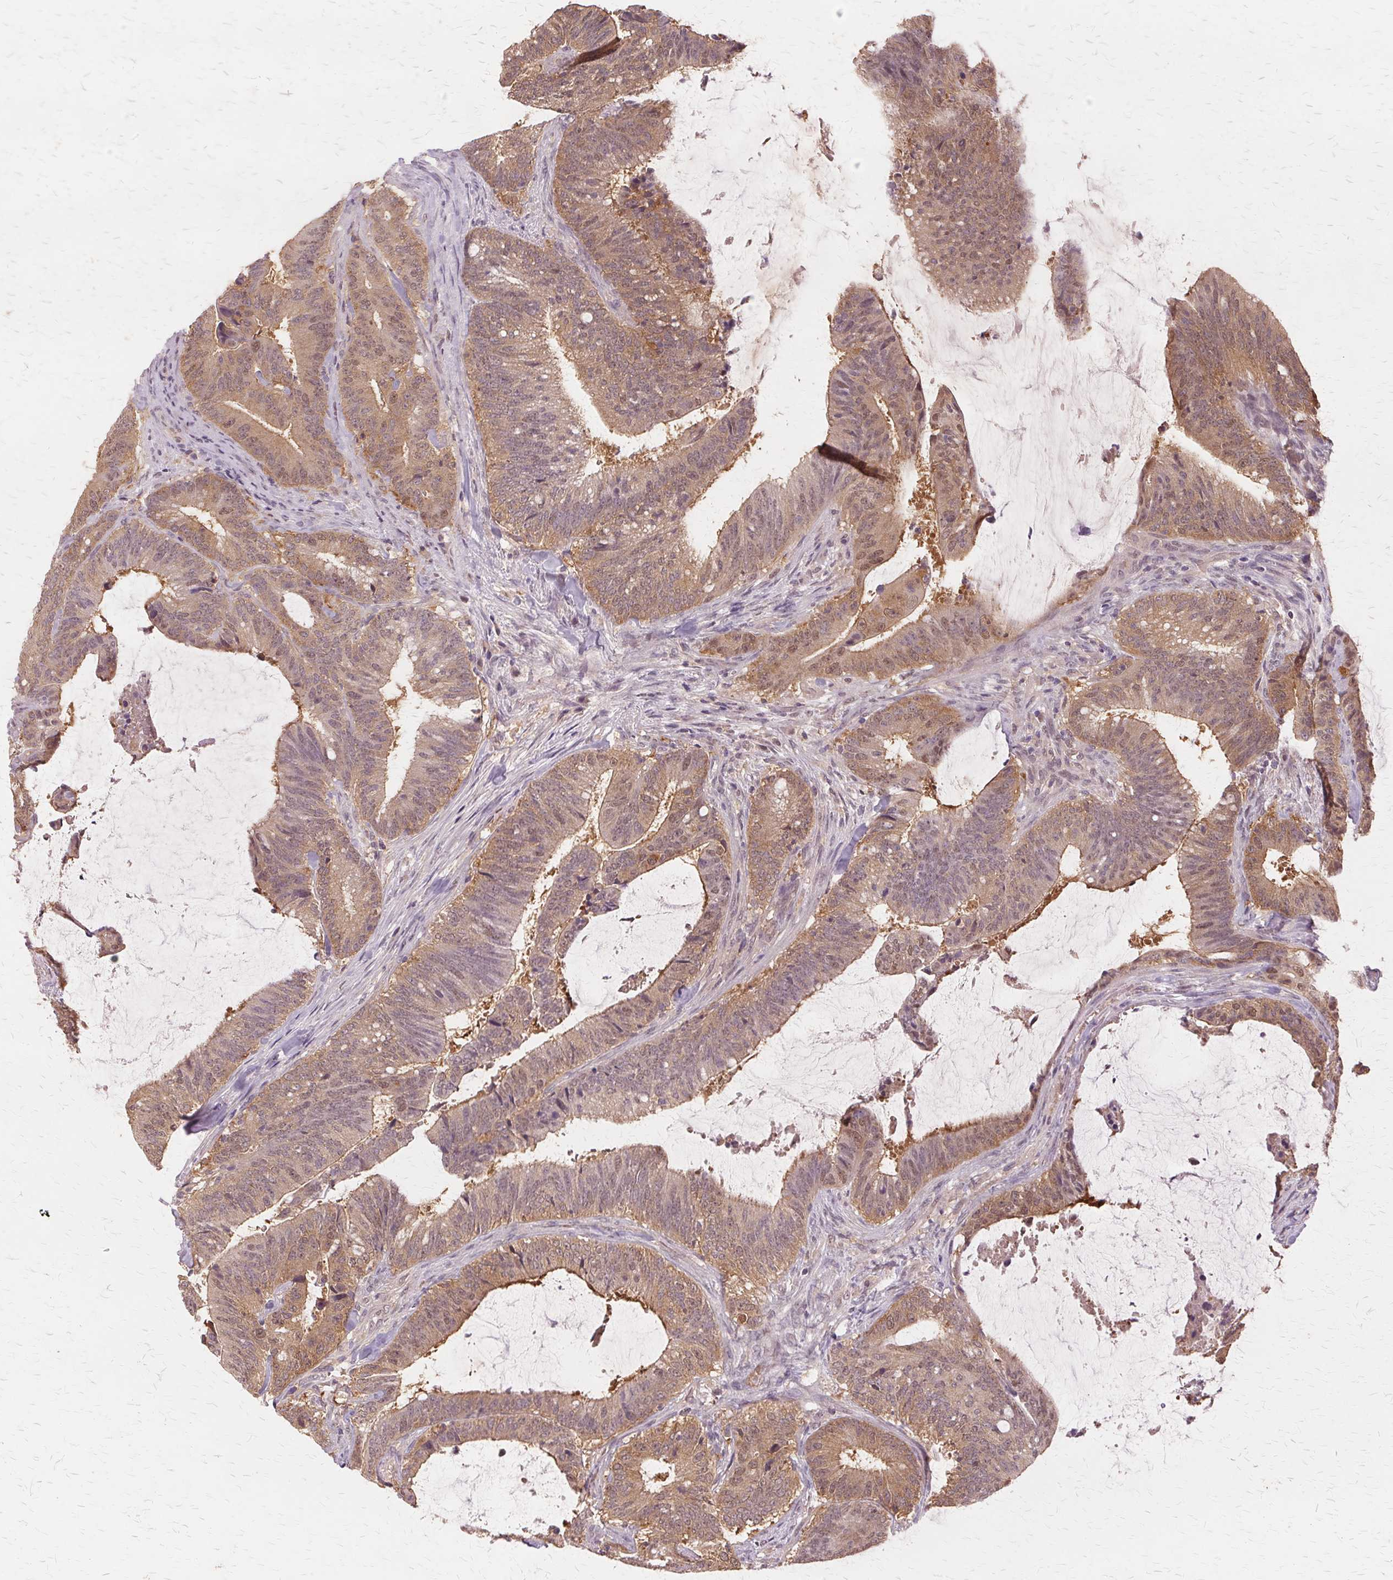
{"staining": {"intensity": "weak", "quantity": ">75%", "location": "cytoplasmic/membranous"}, "tissue": "colorectal cancer", "cell_type": "Tumor cells", "image_type": "cancer", "snomed": [{"axis": "morphology", "description": "Adenocarcinoma, NOS"}, {"axis": "topography", "description": "Colon"}], "caption": "Immunohistochemistry (IHC) image of colorectal cancer stained for a protein (brown), which demonstrates low levels of weak cytoplasmic/membranous positivity in approximately >75% of tumor cells.", "gene": "PRMT5", "patient": {"sex": "female", "age": 43}}